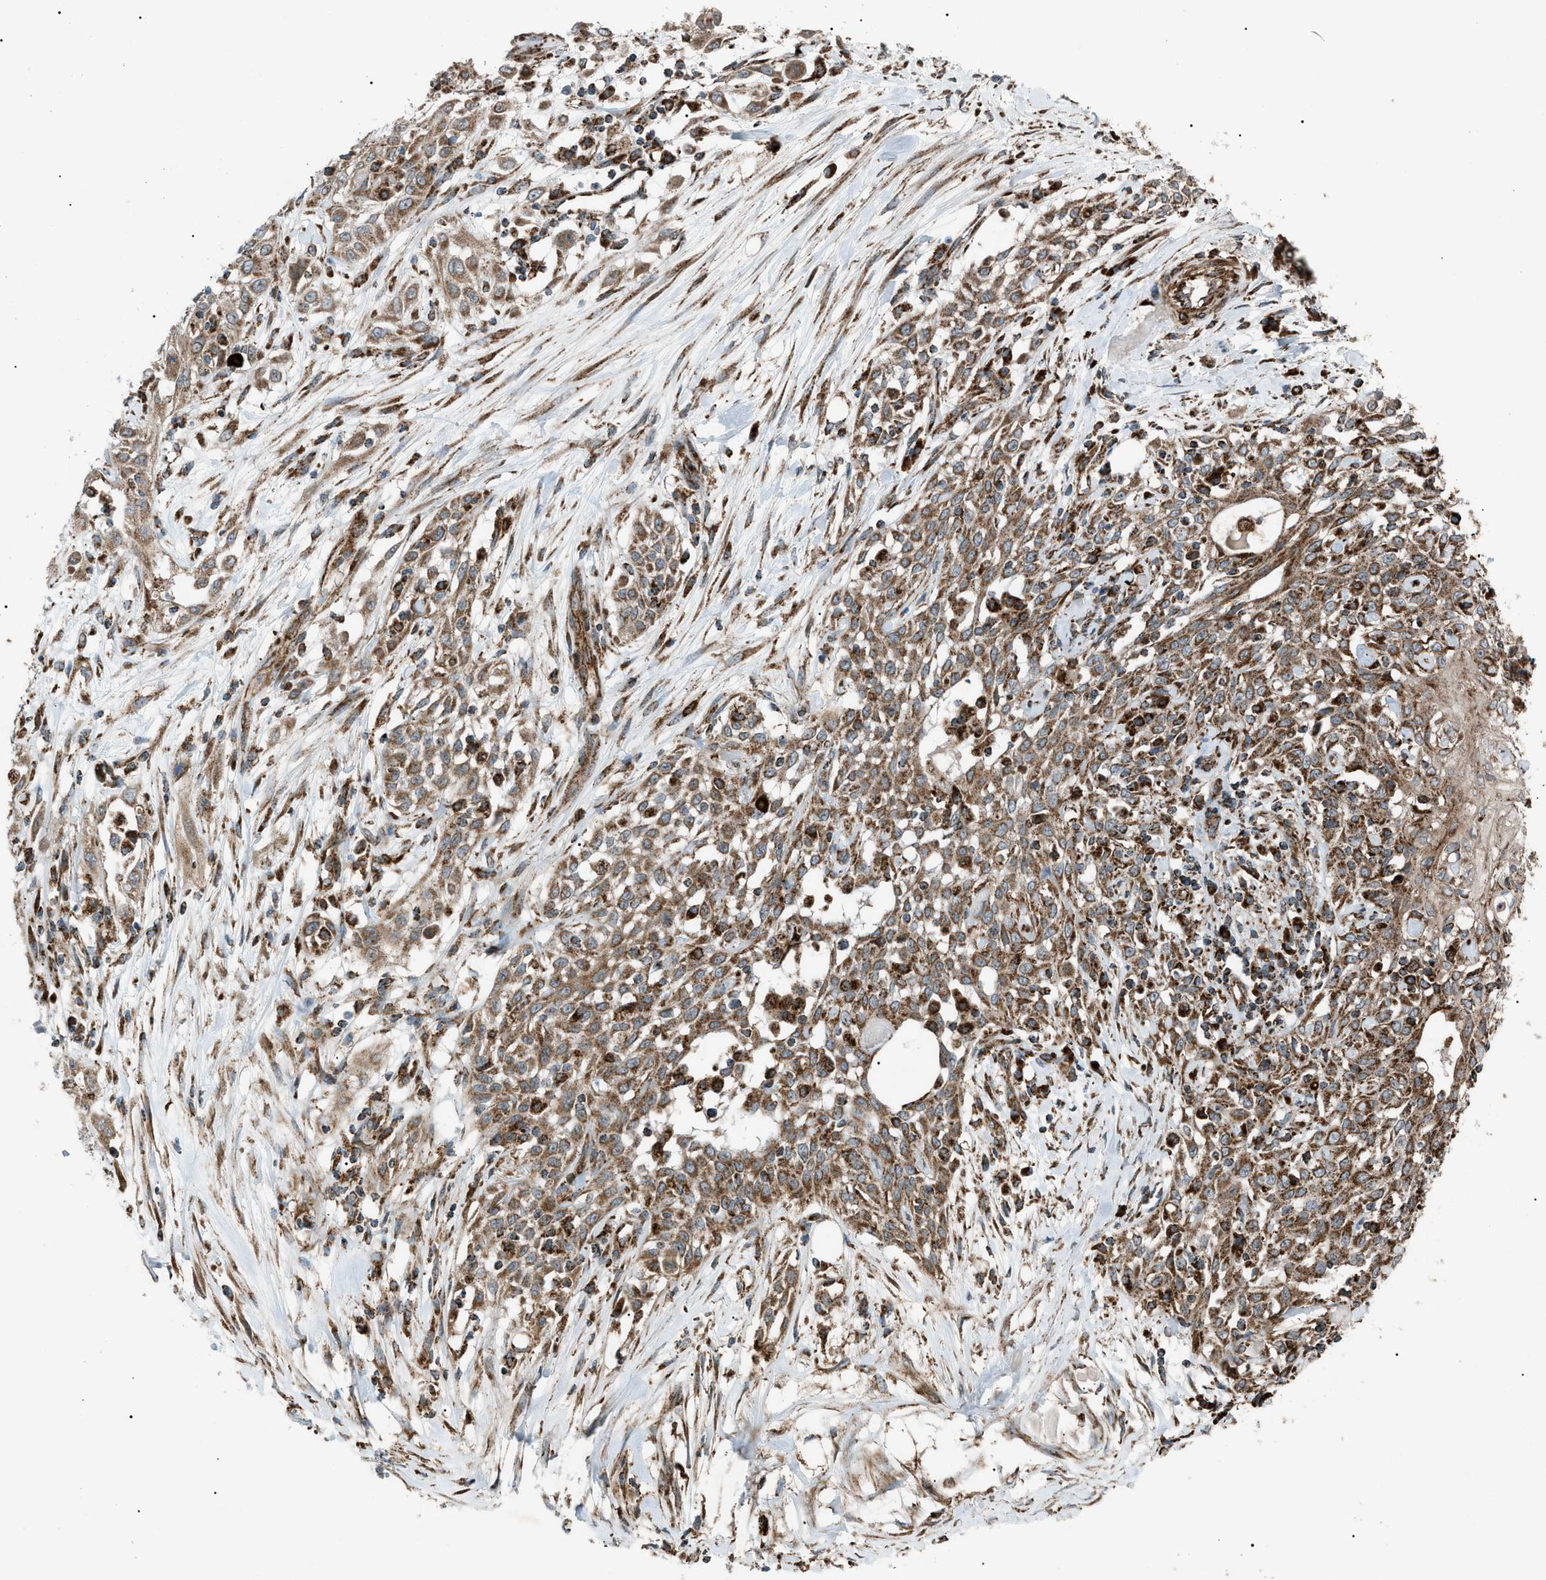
{"staining": {"intensity": "moderate", "quantity": ">75%", "location": "cytoplasmic/membranous"}, "tissue": "skin cancer", "cell_type": "Tumor cells", "image_type": "cancer", "snomed": [{"axis": "morphology", "description": "Squamous cell carcinoma, NOS"}, {"axis": "morphology", "description": "Squamous cell carcinoma, metastatic, NOS"}, {"axis": "topography", "description": "Skin"}, {"axis": "topography", "description": "Lymph node"}], "caption": "Immunohistochemical staining of skin metastatic squamous cell carcinoma reveals medium levels of moderate cytoplasmic/membranous positivity in approximately >75% of tumor cells.", "gene": "C1GALT1C1", "patient": {"sex": "male", "age": 75}}